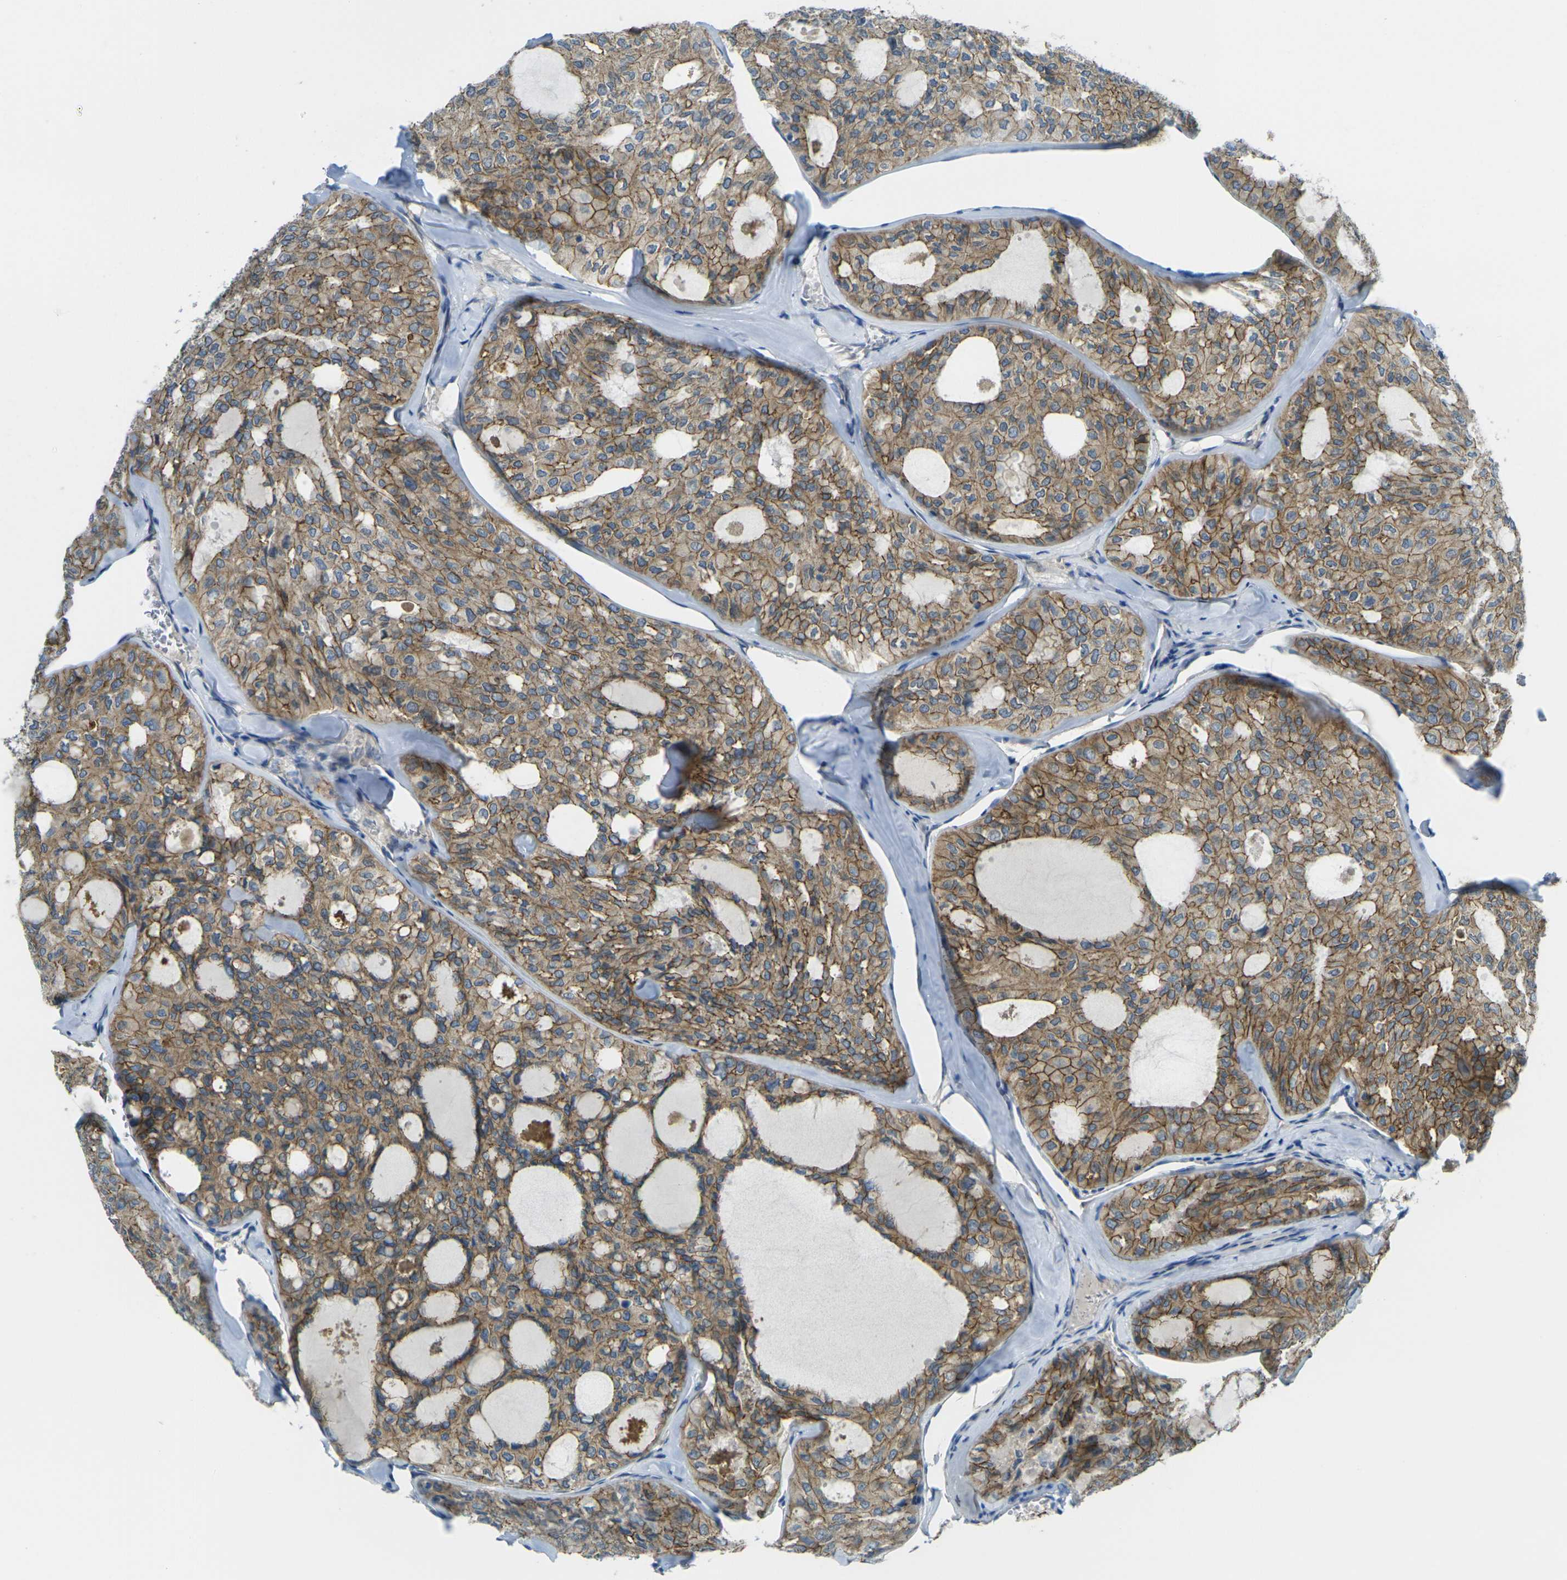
{"staining": {"intensity": "moderate", "quantity": ">75%", "location": "cytoplasmic/membranous"}, "tissue": "thyroid cancer", "cell_type": "Tumor cells", "image_type": "cancer", "snomed": [{"axis": "morphology", "description": "Follicular adenoma carcinoma, NOS"}, {"axis": "topography", "description": "Thyroid gland"}], "caption": "A histopathology image showing moderate cytoplasmic/membranous positivity in about >75% of tumor cells in thyroid follicular adenoma carcinoma, as visualized by brown immunohistochemical staining.", "gene": "RHBDD1", "patient": {"sex": "male", "age": 75}}